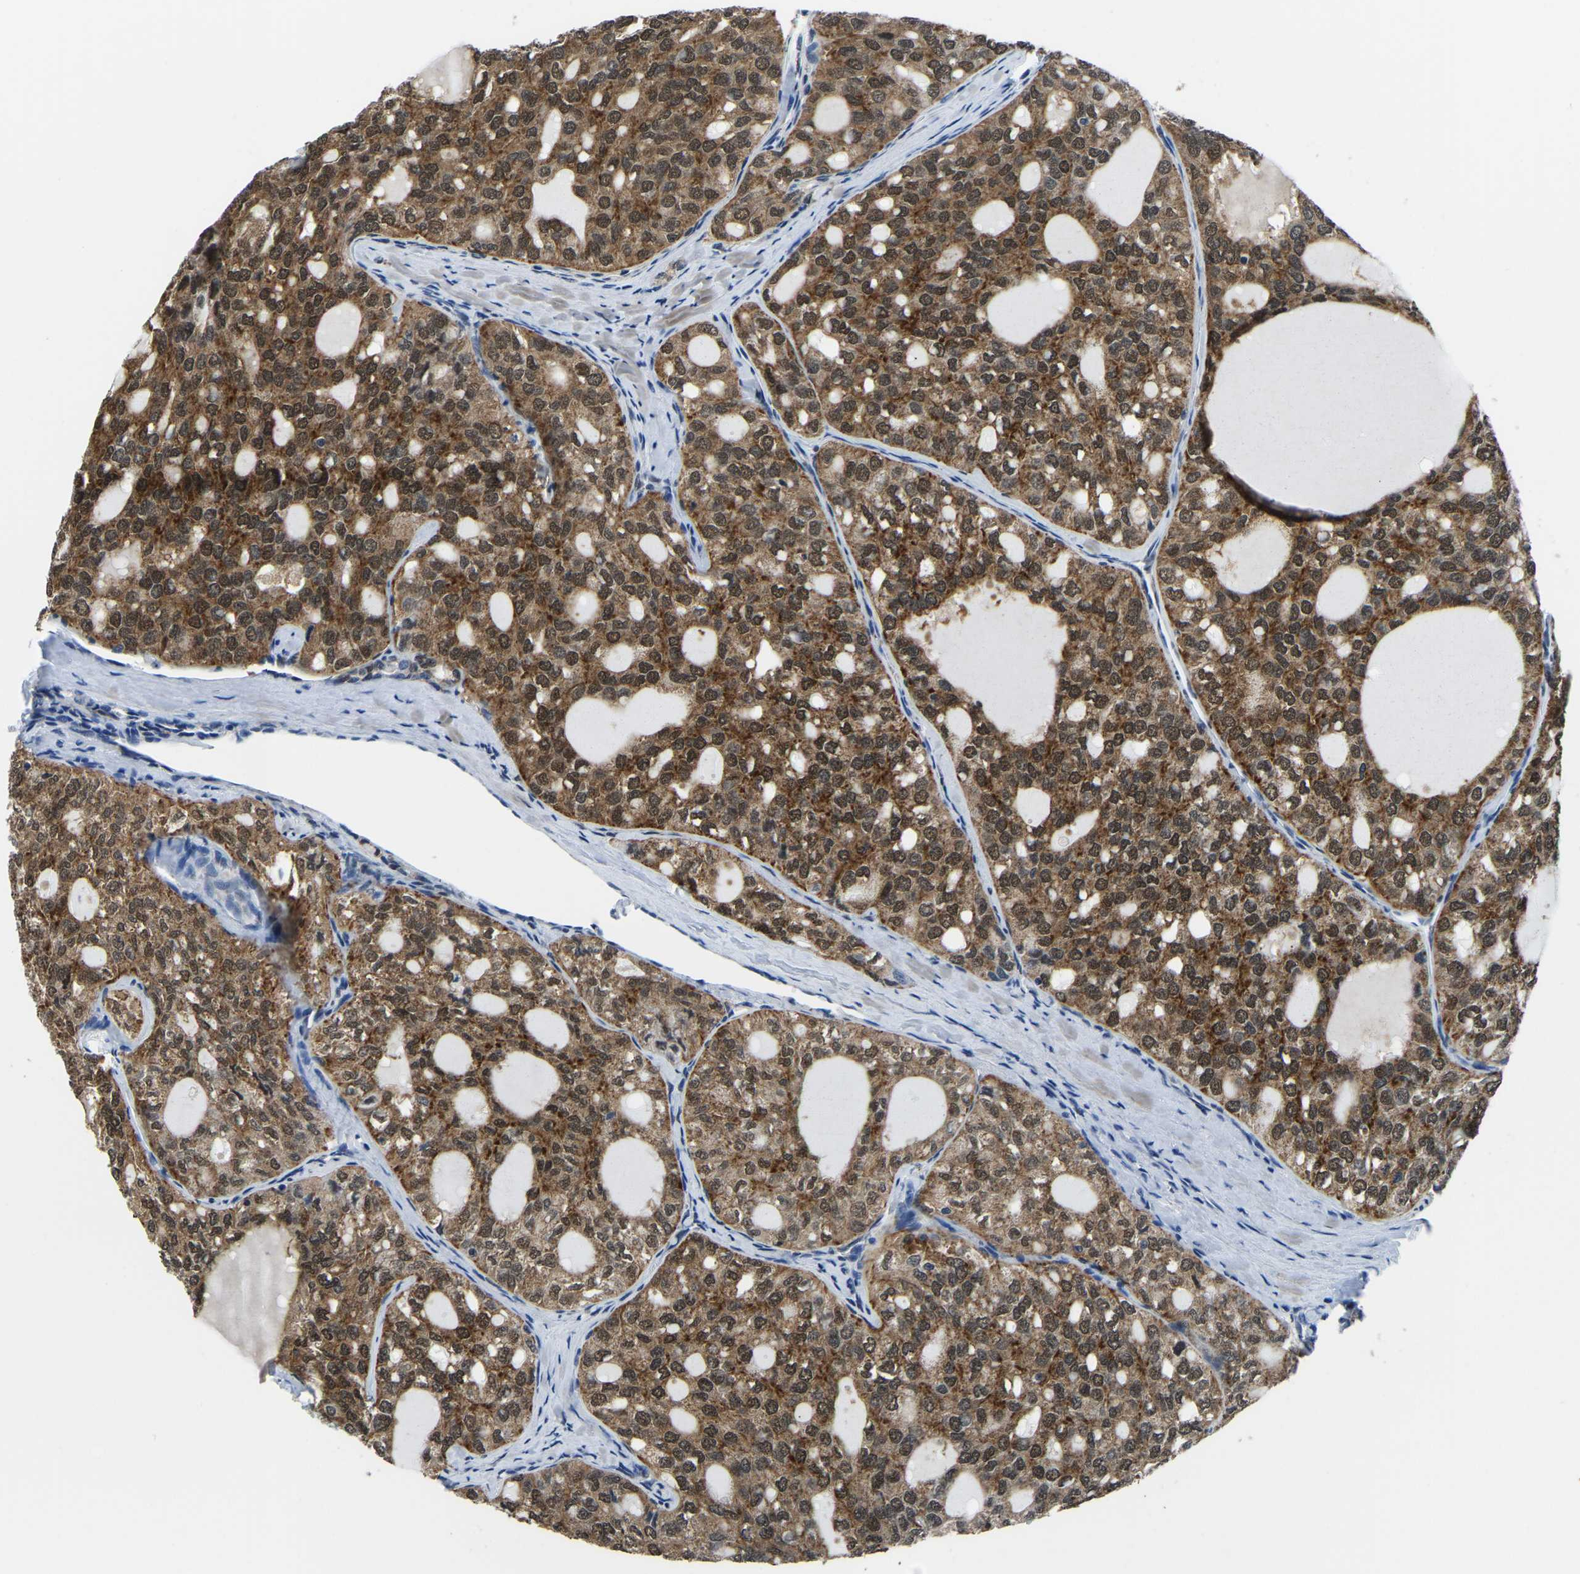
{"staining": {"intensity": "moderate", "quantity": ">75%", "location": "cytoplasmic/membranous,nuclear"}, "tissue": "thyroid cancer", "cell_type": "Tumor cells", "image_type": "cancer", "snomed": [{"axis": "morphology", "description": "Follicular adenoma carcinoma, NOS"}, {"axis": "topography", "description": "Thyroid gland"}], "caption": "Thyroid follicular adenoma carcinoma stained with IHC reveals moderate cytoplasmic/membranous and nuclear positivity in approximately >75% of tumor cells.", "gene": "BNIP3L", "patient": {"sex": "male", "age": 75}}